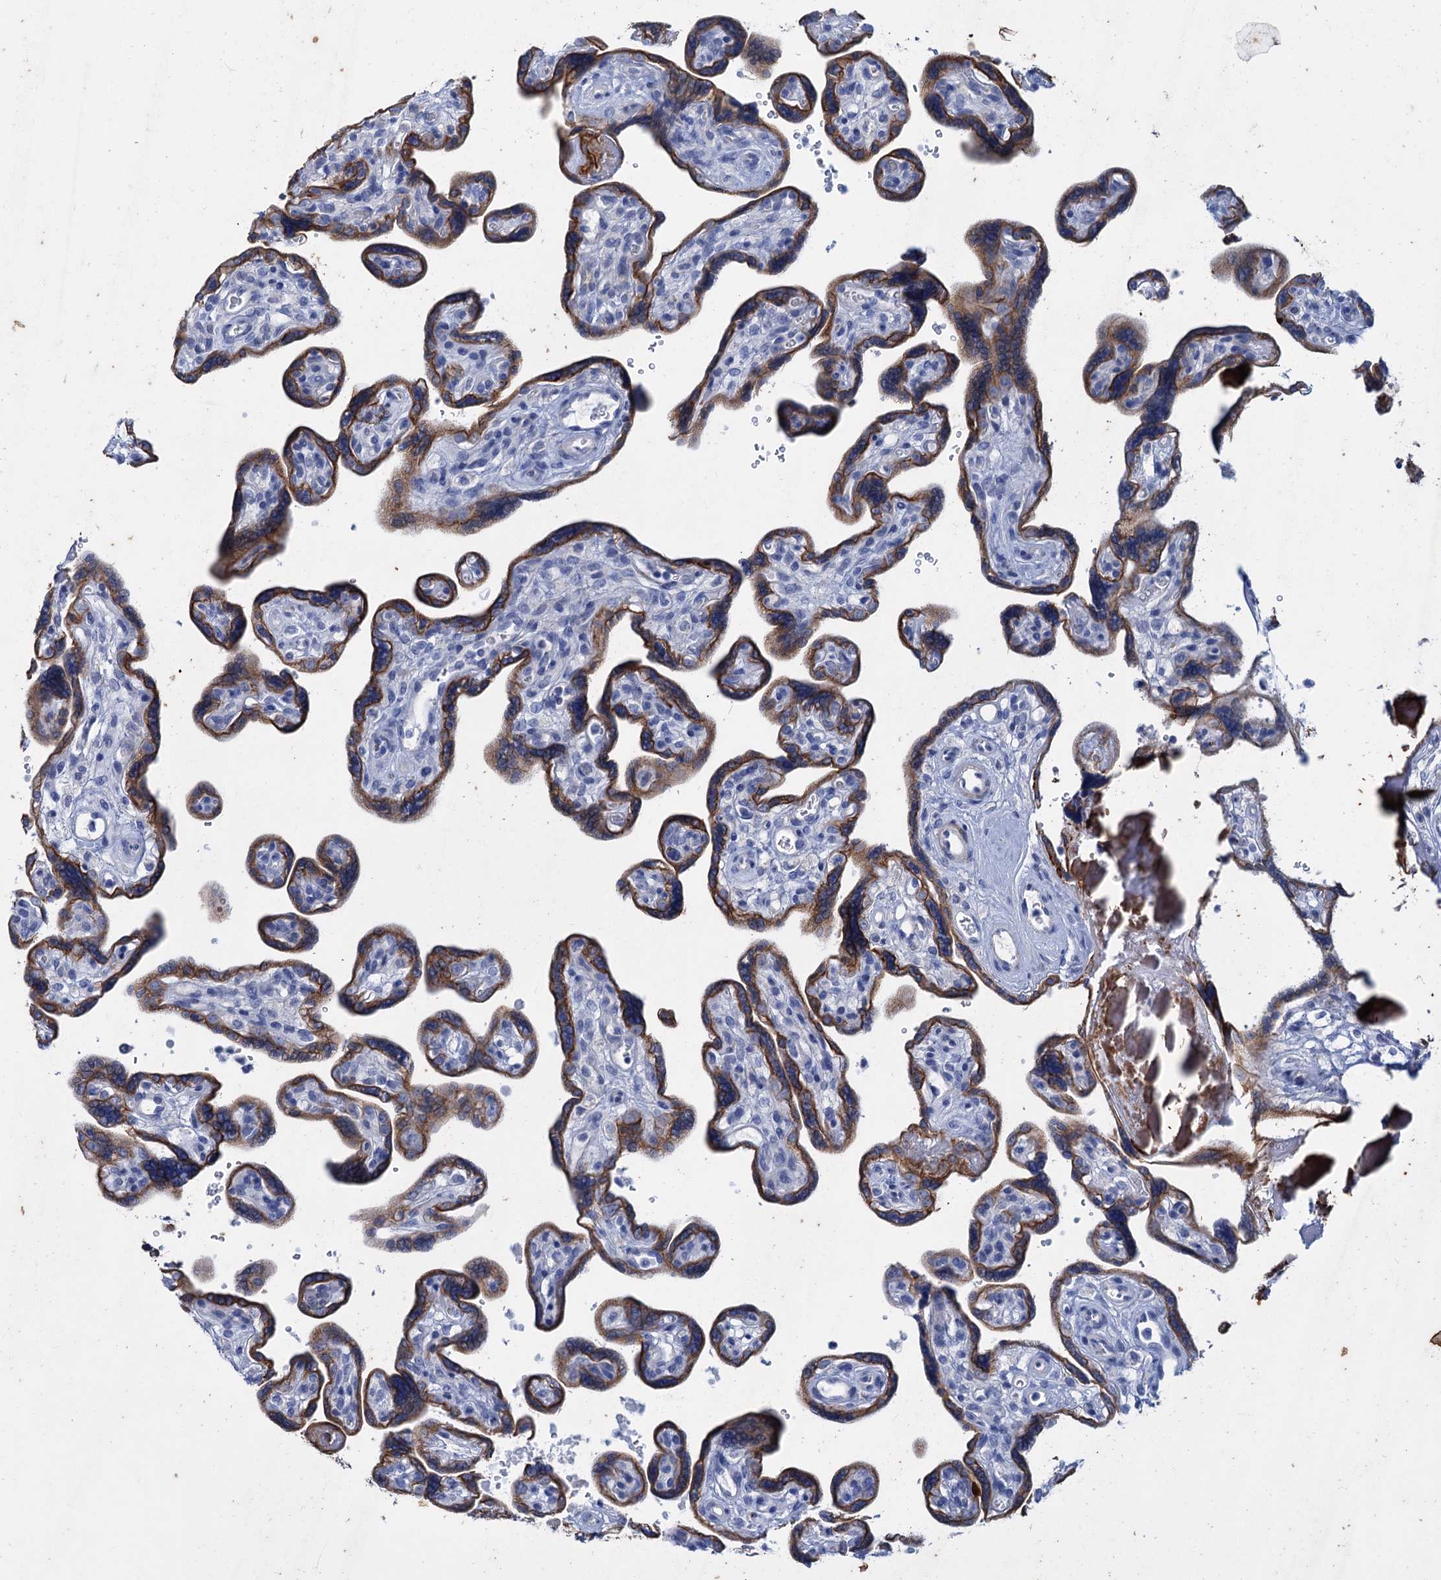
{"staining": {"intensity": "moderate", "quantity": ">75%", "location": "cytoplasmic/membranous"}, "tissue": "placenta", "cell_type": "Trophoblastic cells", "image_type": "normal", "snomed": [{"axis": "morphology", "description": "Normal tissue, NOS"}, {"axis": "topography", "description": "Placenta"}], "caption": "Immunohistochemical staining of normal placenta demonstrates moderate cytoplasmic/membranous protein staining in approximately >75% of trophoblastic cells.", "gene": "FAAP20", "patient": {"sex": "female", "age": 39}}